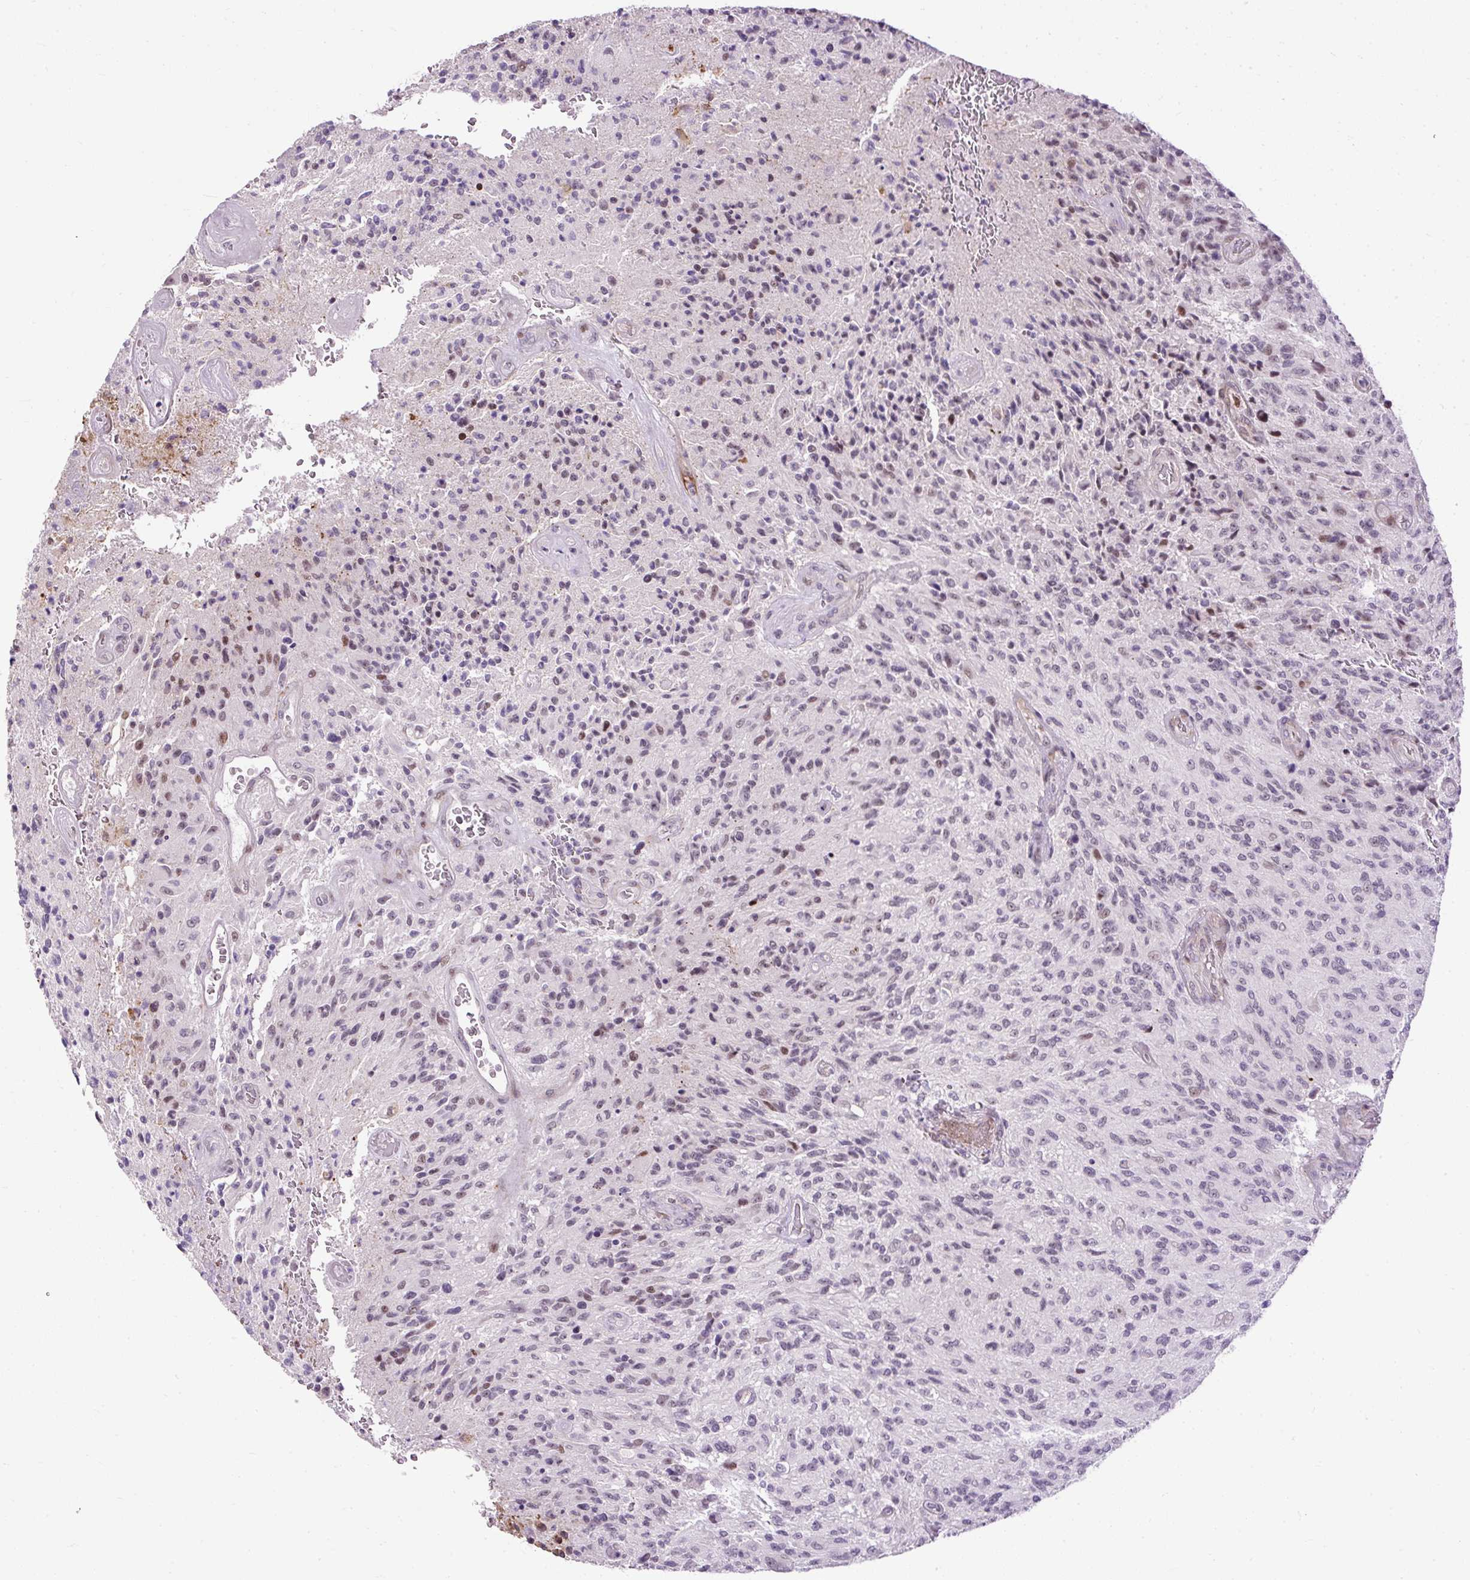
{"staining": {"intensity": "moderate", "quantity": "25%-75%", "location": "nuclear"}, "tissue": "glioma", "cell_type": "Tumor cells", "image_type": "cancer", "snomed": [{"axis": "morphology", "description": "Normal tissue, NOS"}, {"axis": "morphology", "description": "Glioma, malignant, High grade"}, {"axis": "topography", "description": "Cerebral cortex"}], "caption": "The photomicrograph exhibits a brown stain indicating the presence of a protein in the nuclear of tumor cells in high-grade glioma (malignant). (DAB (3,3'-diaminobenzidine) IHC with brightfield microscopy, high magnification).", "gene": "ARHGEF18", "patient": {"sex": "male", "age": 56}}